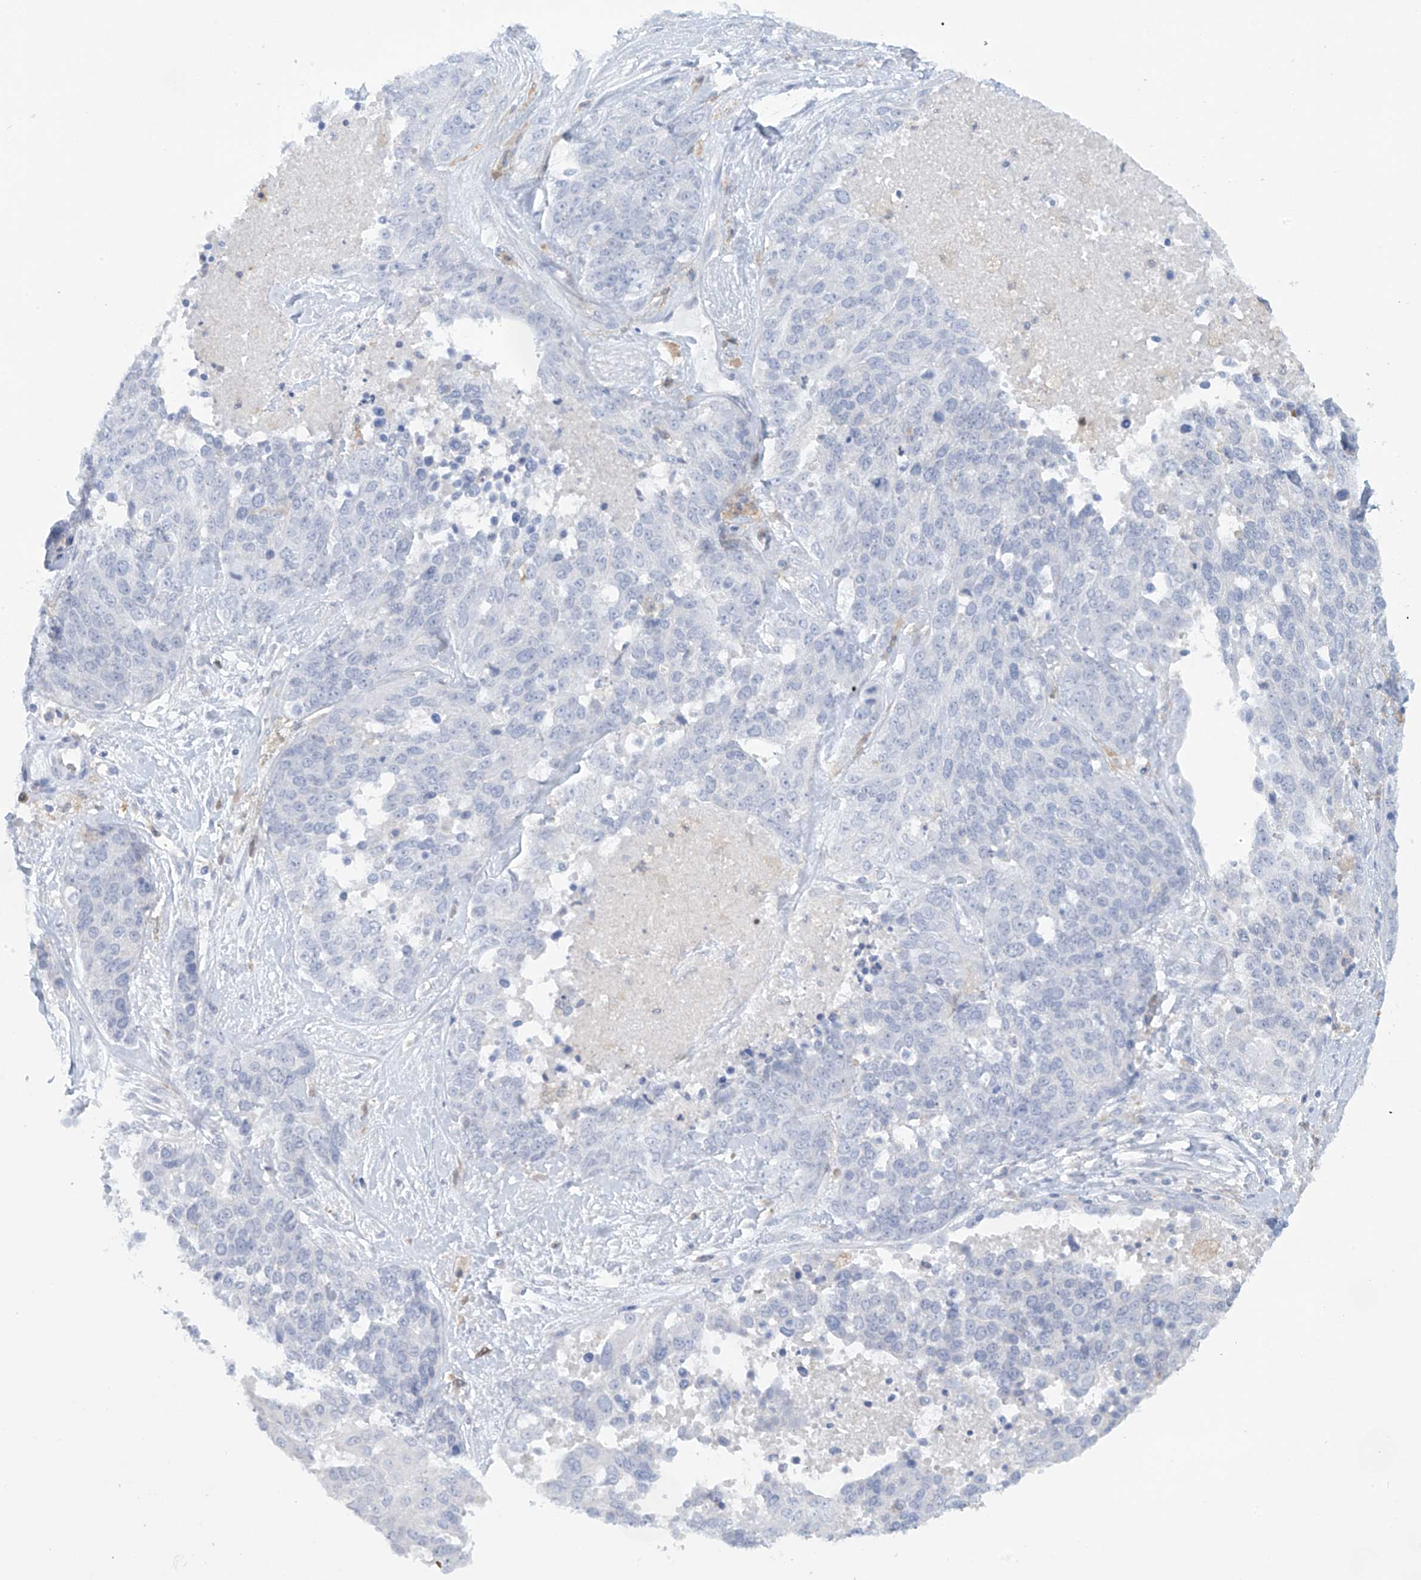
{"staining": {"intensity": "negative", "quantity": "none", "location": "none"}, "tissue": "ovarian cancer", "cell_type": "Tumor cells", "image_type": "cancer", "snomed": [{"axis": "morphology", "description": "Cystadenocarcinoma, serous, NOS"}, {"axis": "topography", "description": "Ovary"}], "caption": "Tumor cells show no significant expression in serous cystadenocarcinoma (ovarian).", "gene": "TRMT2B", "patient": {"sex": "female", "age": 44}}